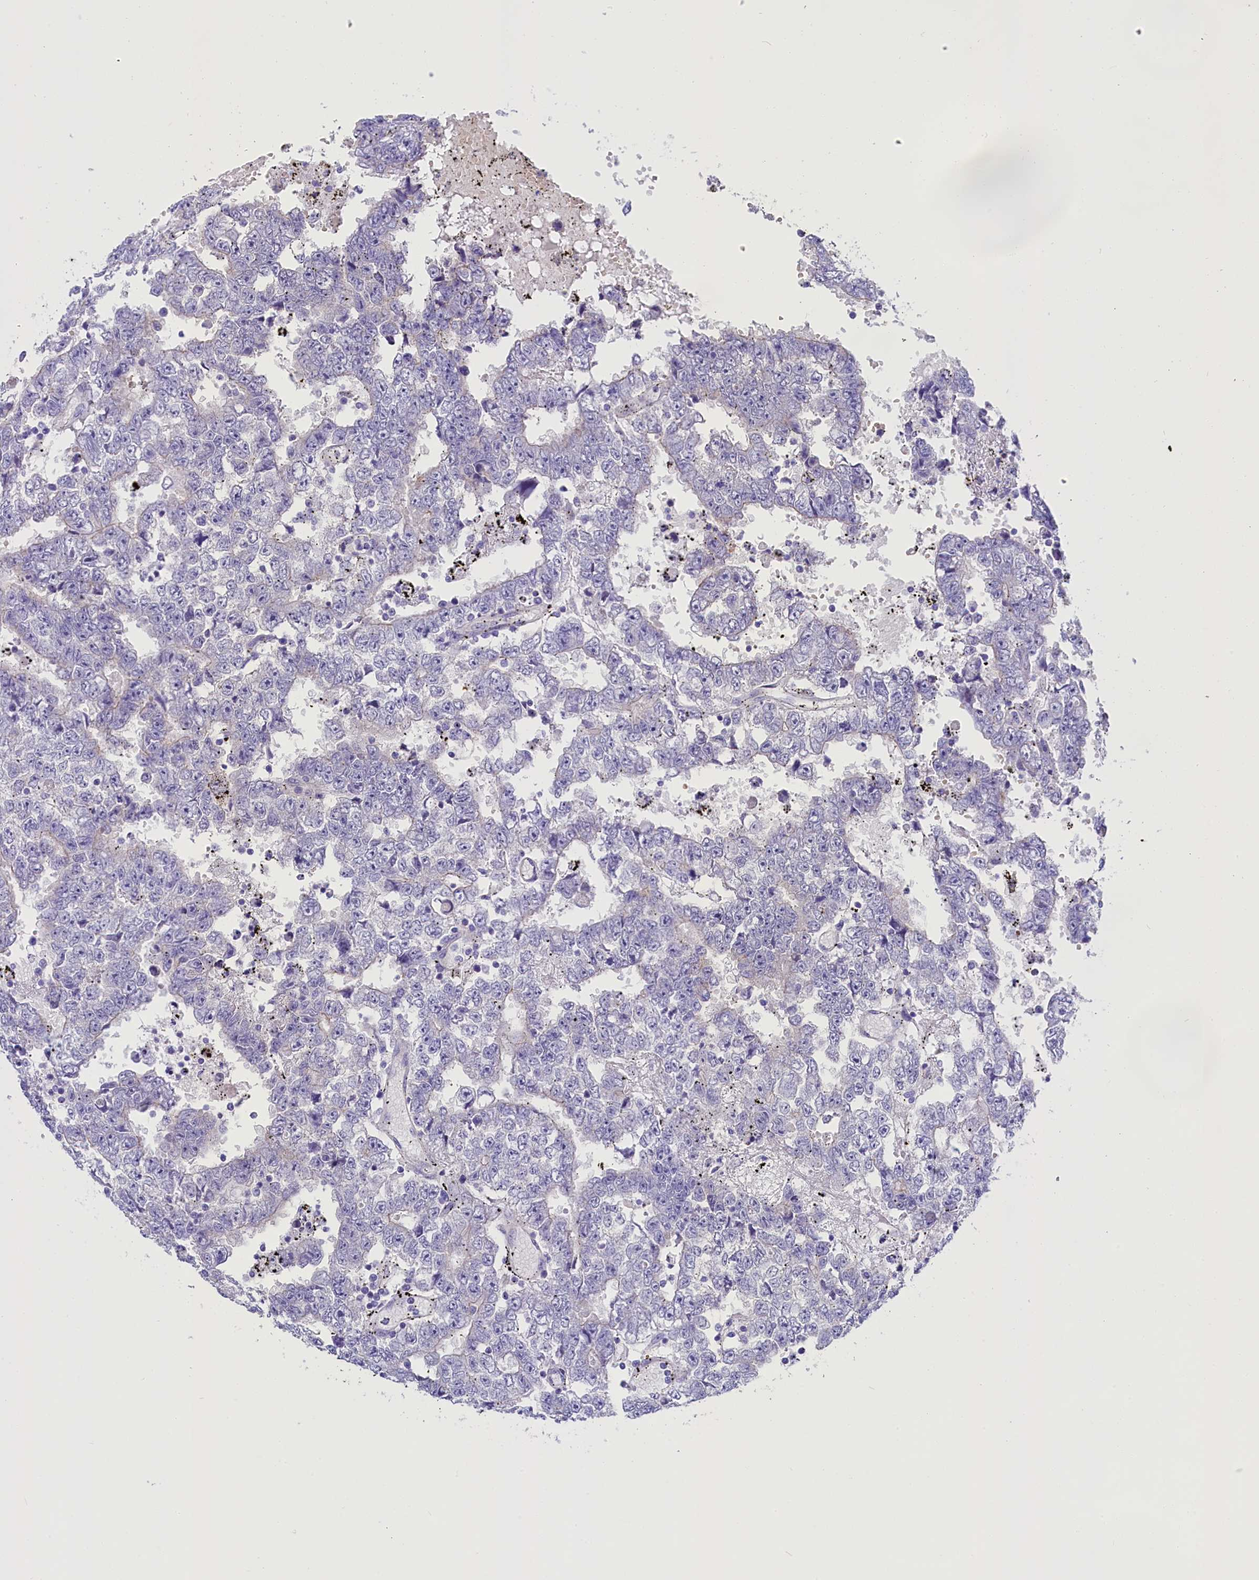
{"staining": {"intensity": "negative", "quantity": "none", "location": "none"}, "tissue": "testis cancer", "cell_type": "Tumor cells", "image_type": "cancer", "snomed": [{"axis": "morphology", "description": "Carcinoma, Embryonal, NOS"}, {"axis": "topography", "description": "Testis"}], "caption": "Human testis embryonal carcinoma stained for a protein using IHC exhibits no expression in tumor cells.", "gene": "PPP1R13L", "patient": {"sex": "male", "age": 25}}